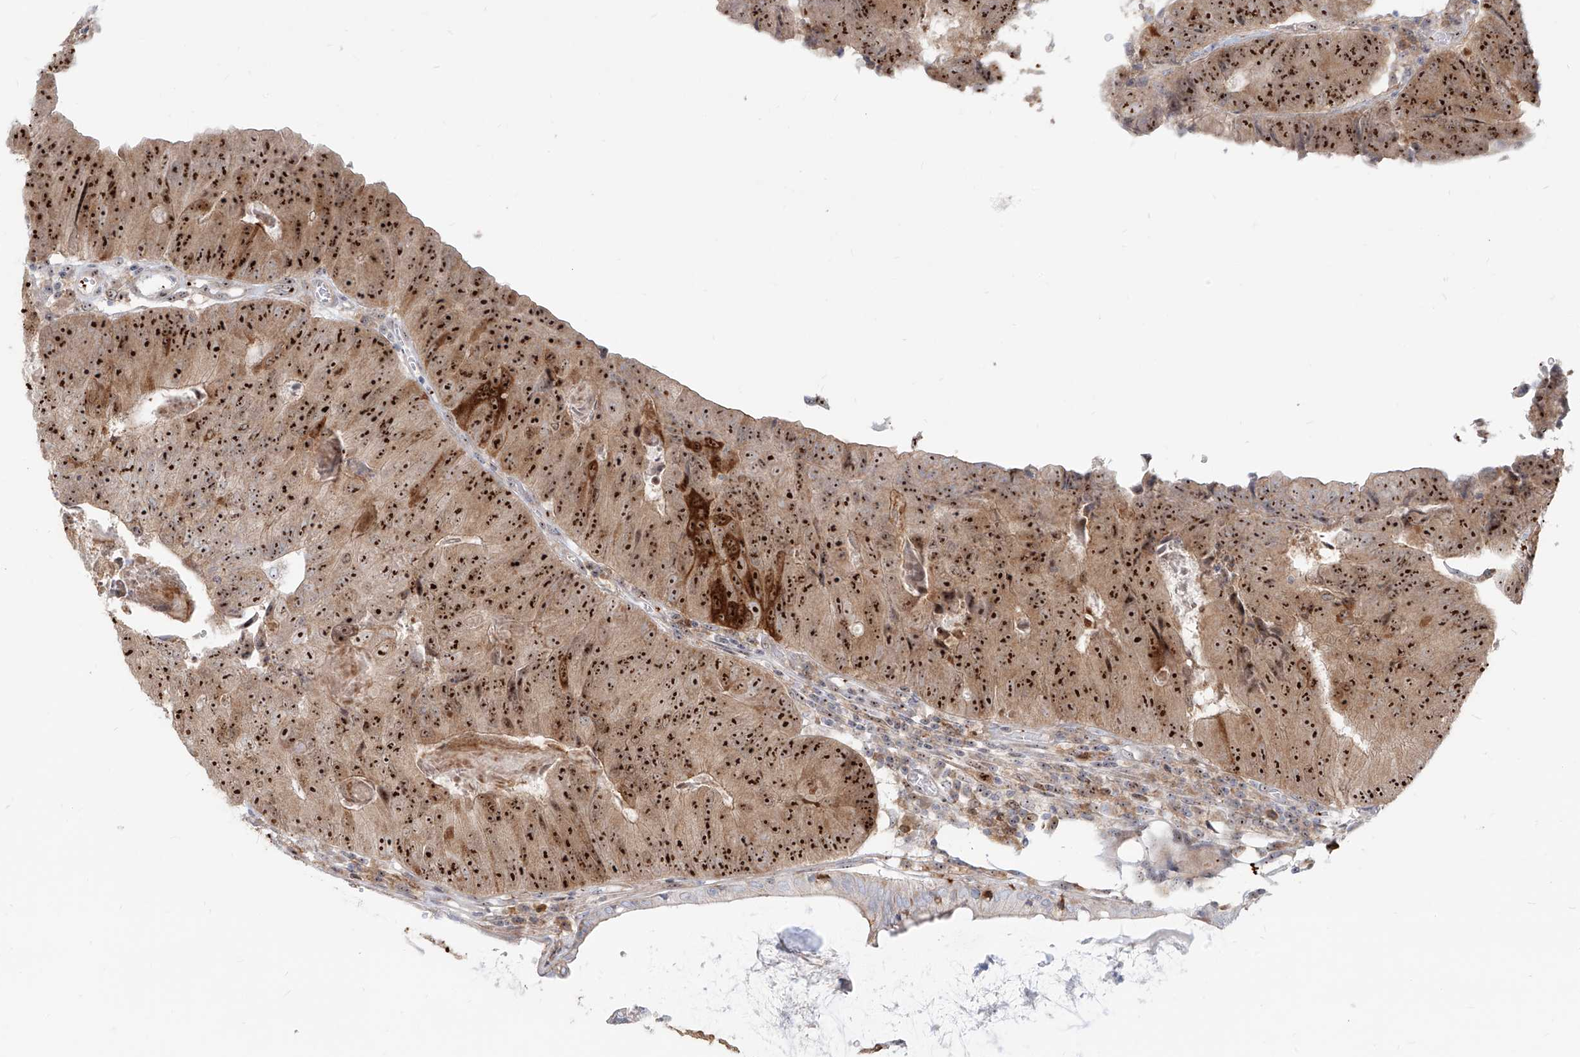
{"staining": {"intensity": "strong", "quantity": ">75%", "location": "cytoplasmic/membranous,nuclear"}, "tissue": "colorectal cancer", "cell_type": "Tumor cells", "image_type": "cancer", "snomed": [{"axis": "morphology", "description": "Adenocarcinoma, NOS"}, {"axis": "topography", "description": "Colon"}], "caption": "This image reveals colorectal cancer (adenocarcinoma) stained with IHC to label a protein in brown. The cytoplasmic/membranous and nuclear of tumor cells show strong positivity for the protein. Nuclei are counter-stained blue.", "gene": "BYSL", "patient": {"sex": "female", "age": 67}}